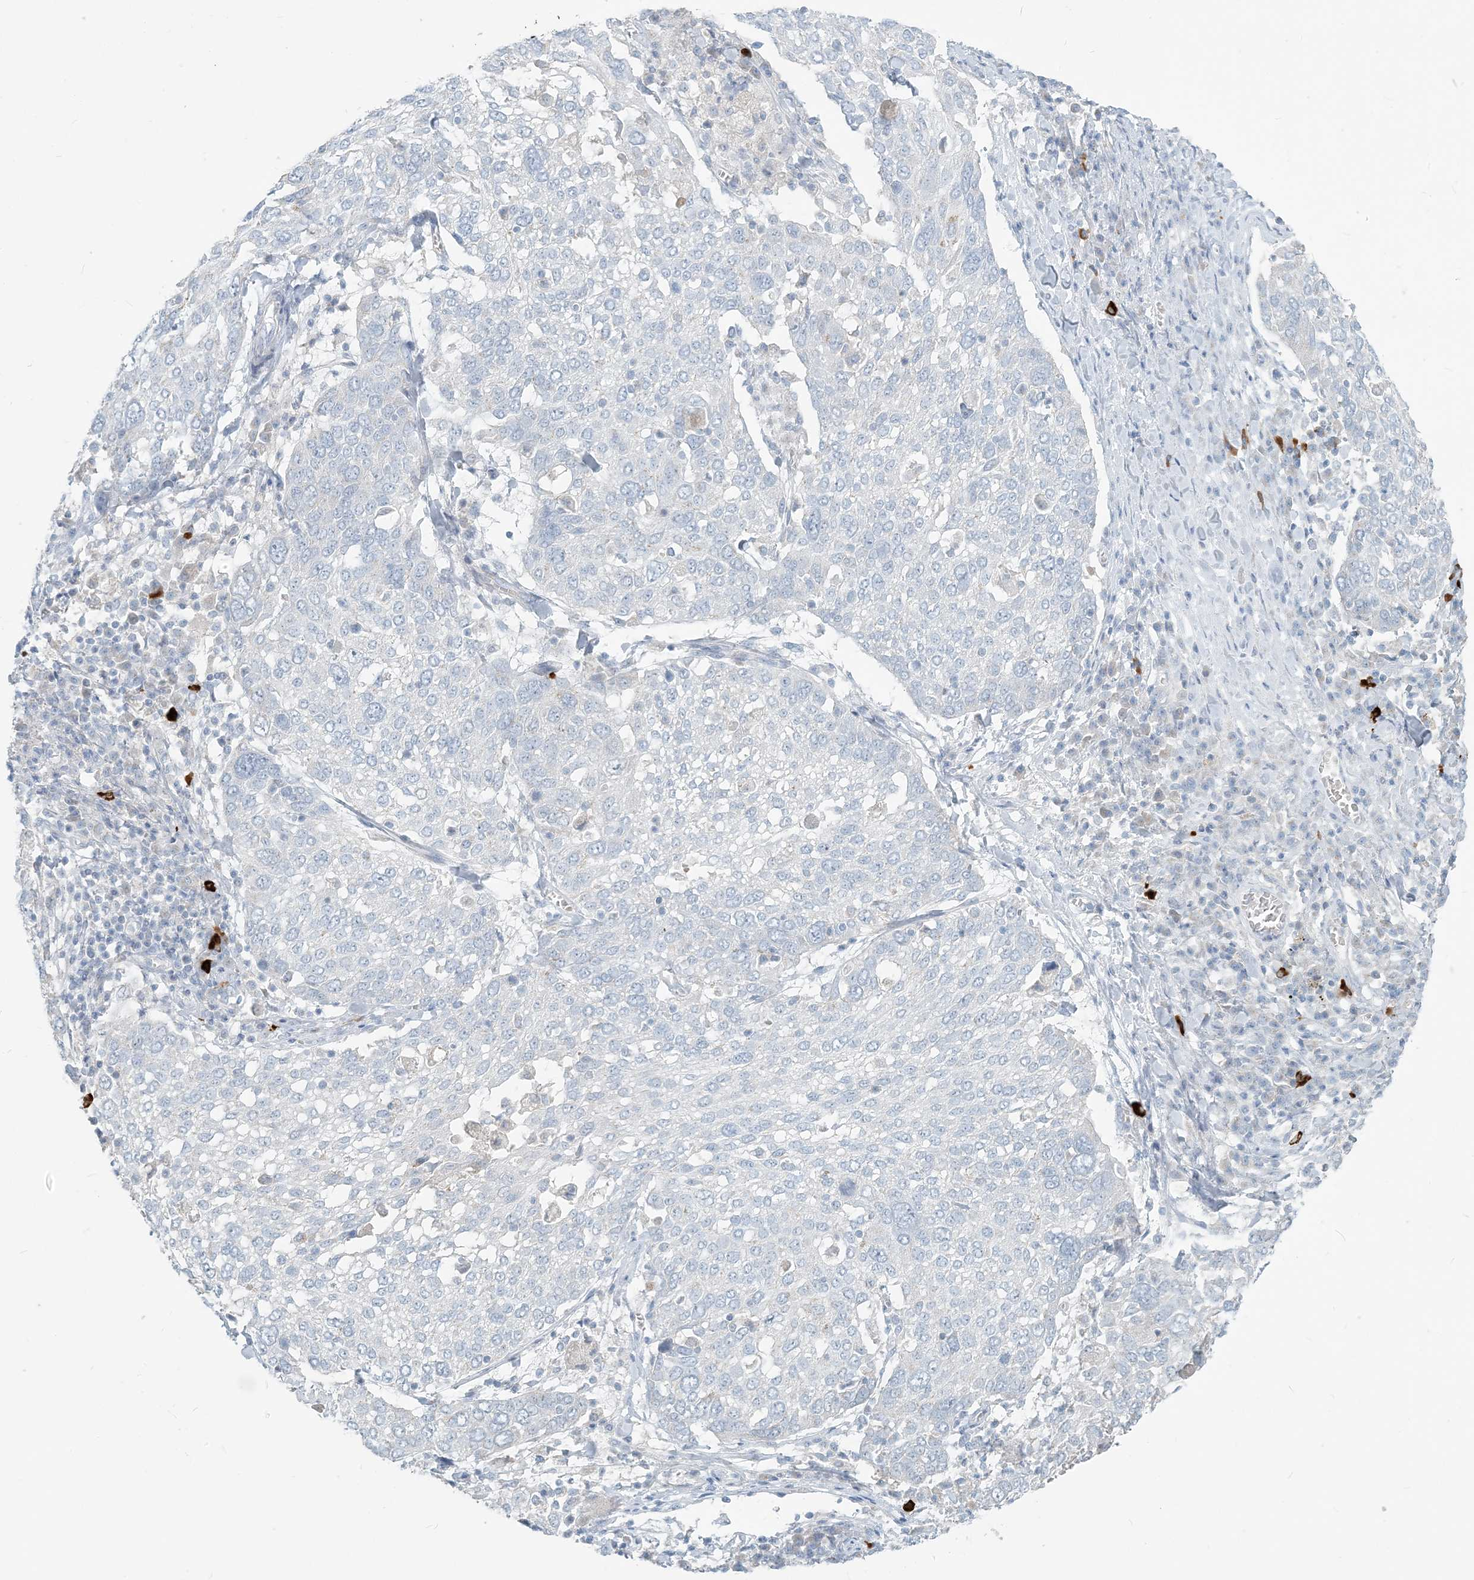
{"staining": {"intensity": "negative", "quantity": "none", "location": "none"}, "tissue": "lung cancer", "cell_type": "Tumor cells", "image_type": "cancer", "snomed": [{"axis": "morphology", "description": "Squamous cell carcinoma, NOS"}, {"axis": "topography", "description": "Lung"}], "caption": "High magnification brightfield microscopy of squamous cell carcinoma (lung) stained with DAB (brown) and counterstained with hematoxylin (blue): tumor cells show no significant positivity.", "gene": "SCML1", "patient": {"sex": "male", "age": 65}}